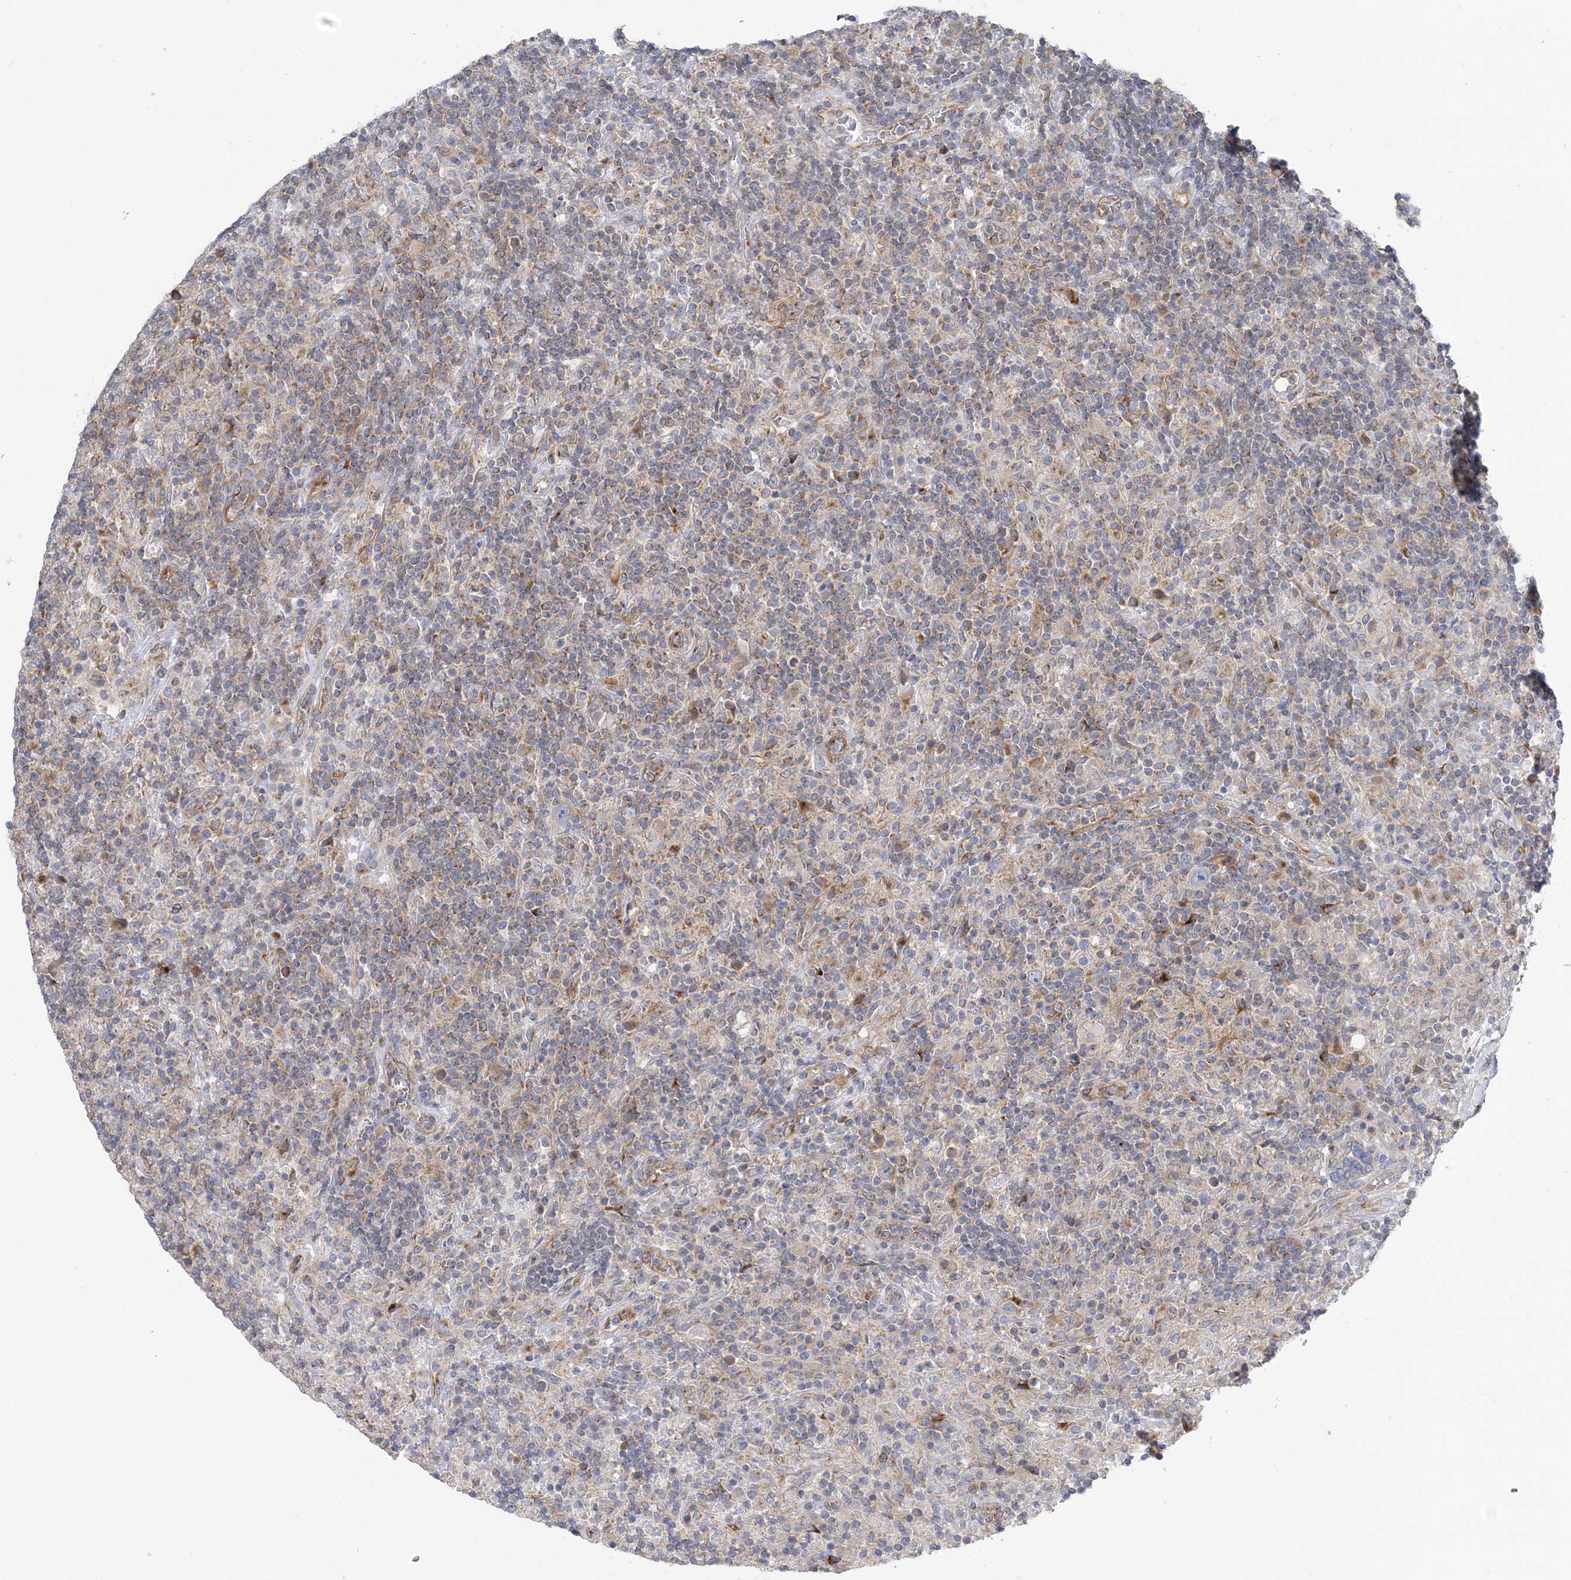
{"staining": {"intensity": "negative", "quantity": "none", "location": "none"}, "tissue": "lymphoma", "cell_type": "Tumor cells", "image_type": "cancer", "snomed": [{"axis": "morphology", "description": "Hodgkin's disease, NOS"}, {"axis": "topography", "description": "Lymph node"}], "caption": "Immunohistochemical staining of human Hodgkin's disease demonstrates no significant expression in tumor cells. (IHC, brightfield microscopy, high magnification).", "gene": "FAM114A2", "patient": {"sex": "male", "age": 70}}